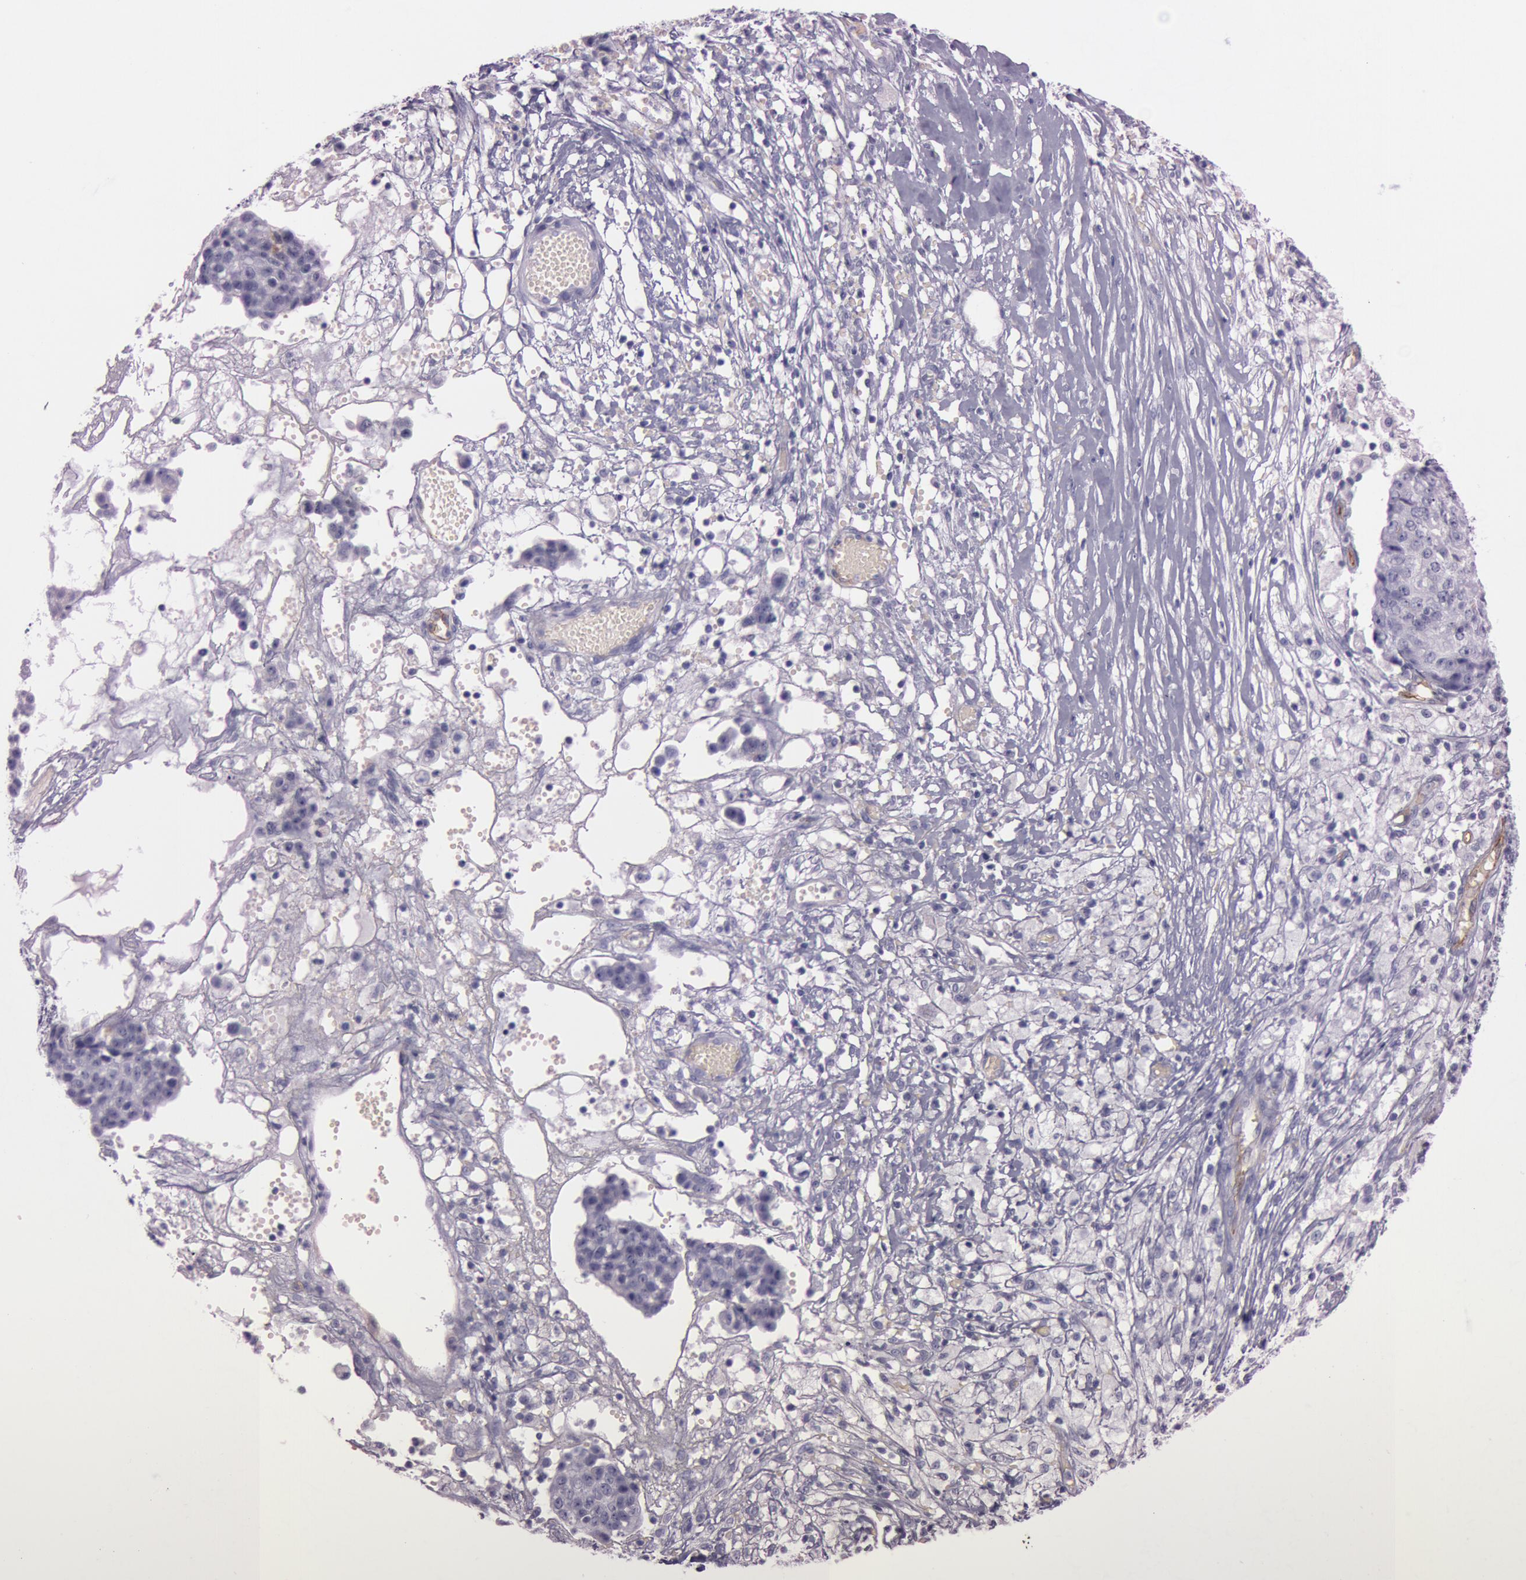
{"staining": {"intensity": "negative", "quantity": "none", "location": "none"}, "tissue": "ovarian cancer", "cell_type": "Tumor cells", "image_type": "cancer", "snomed": [{"axis": "morphology", "description": "Carcinoma, endometroid"}, {"axis": "topography", "description": "Ovary"}], "caption": "Immunohistochemical staining of human endometroid carcinoma (ovarian) reveals no significant staining in tumor cells.", "gene": "FOLH1", "patient": {"sex": "female", "age": 42}}